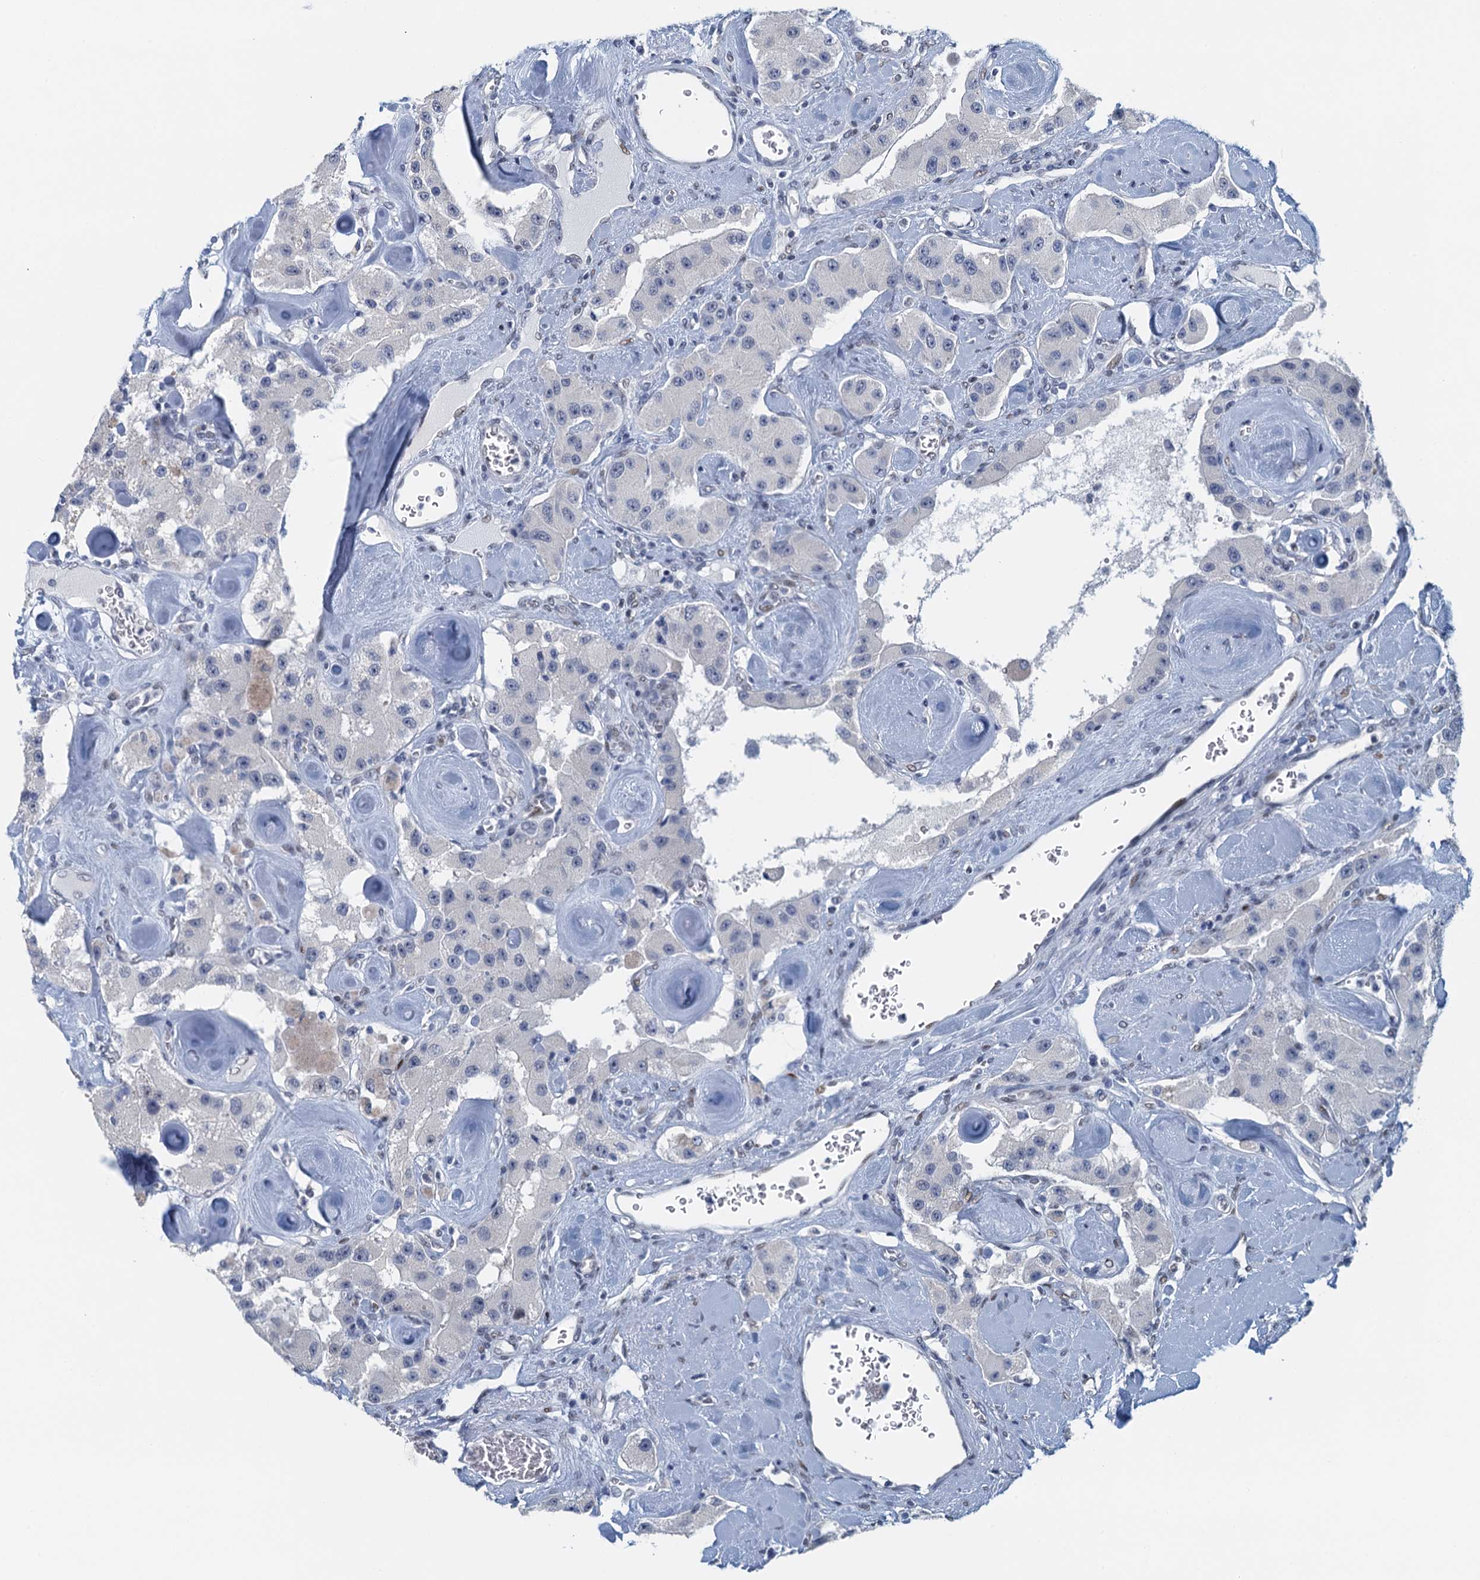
{"staining": {"intensity": "negative", "quantity": "none", "location": "none"}, "tissue": "carcinoid", "cell_type": "Tumor cells", "image_type": "cancer", "snomed": [{"axis": "morphology", "description": "Carcinoid, malignant, NOS"}, {"axis": "topography", "description": "Pancreas"}], "caption": "IHC histopathology image of neoplastic tissue: carcinoid stained with DAB reveals no significant protein expression in tumor cells.", "gene": "TTLL9", "patient": {"sex": "male", "age": 41}}